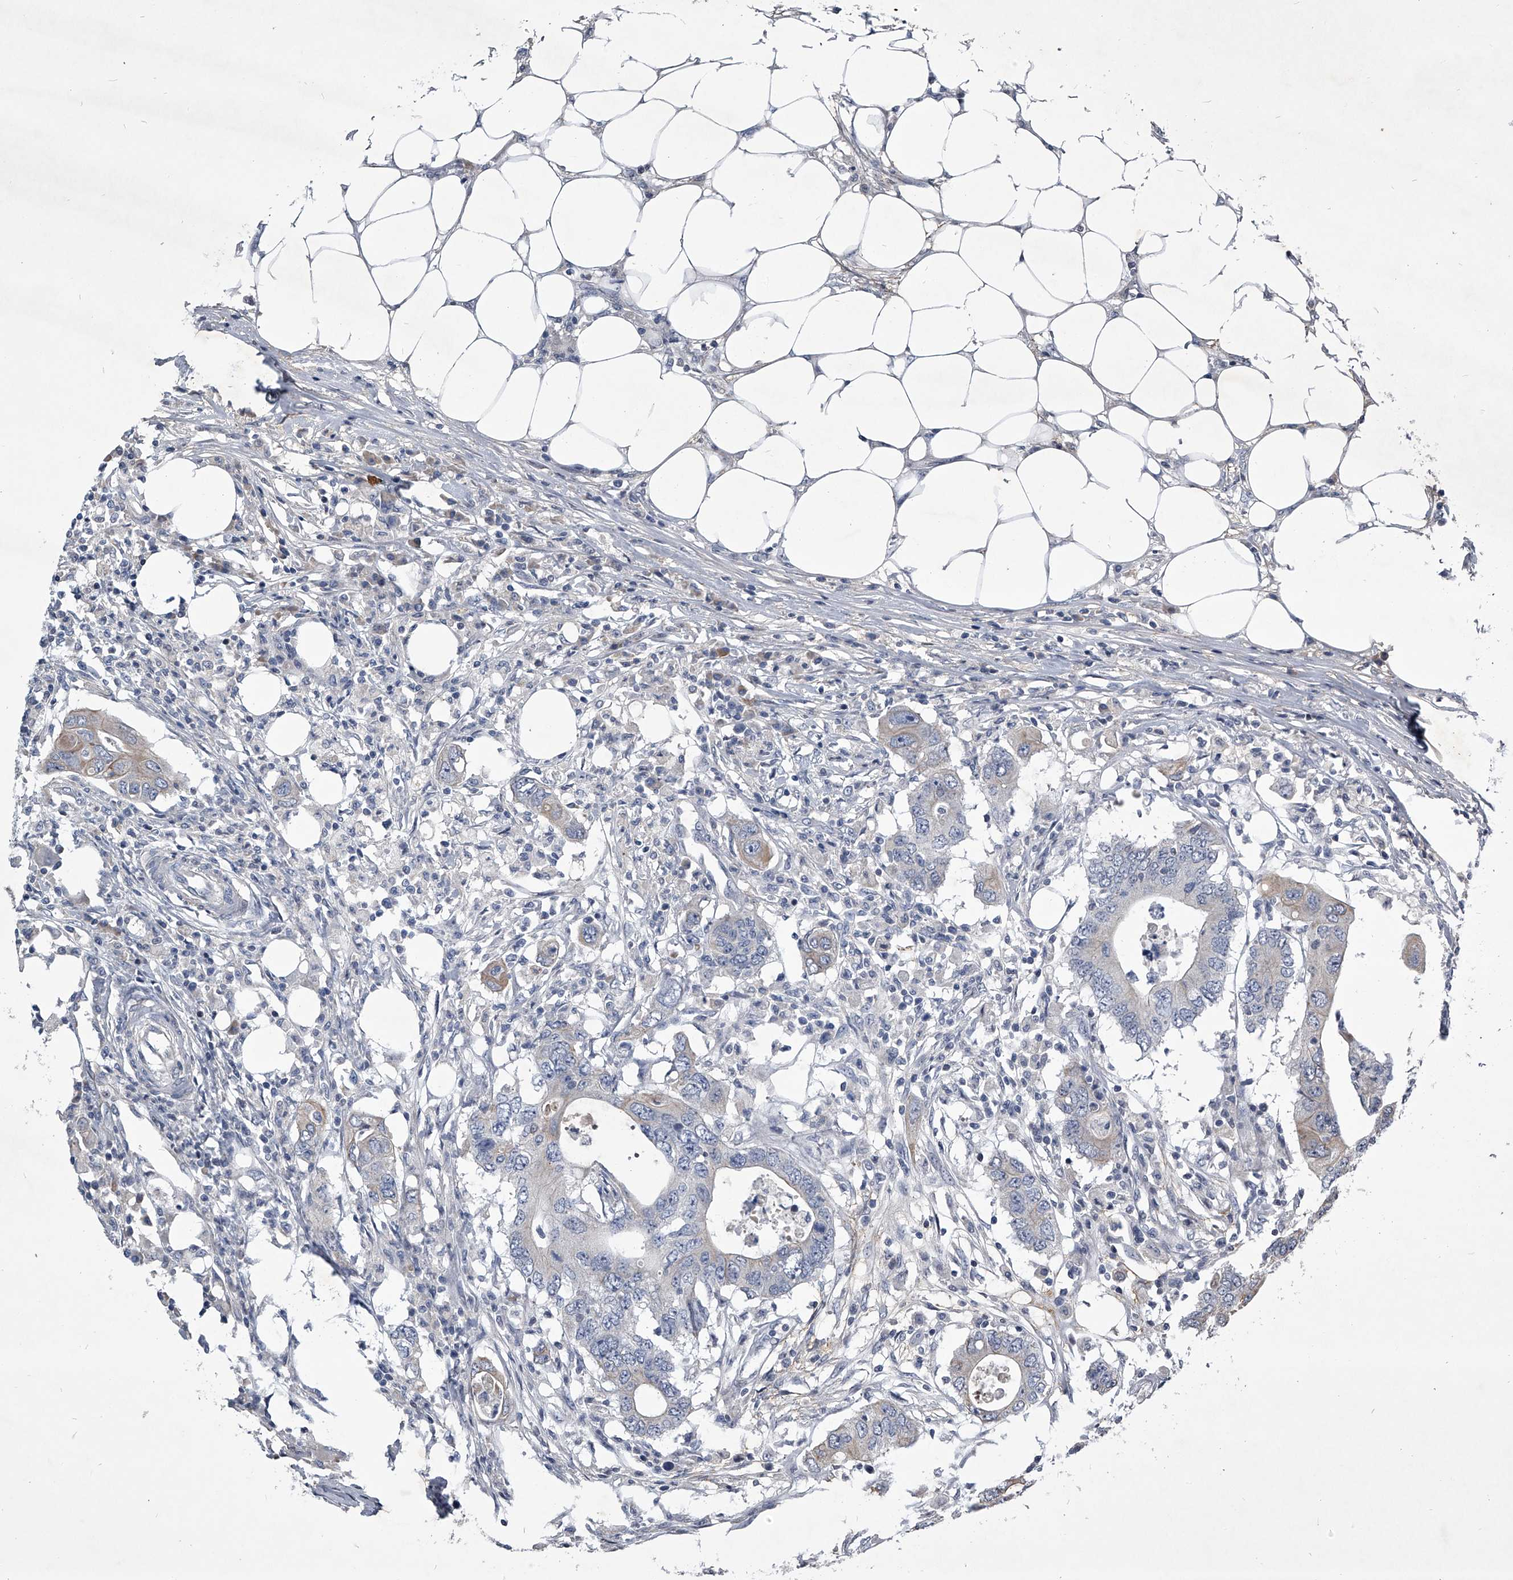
{"staining": {"intensity": "negative", "quantity": "none", "location": "none"}, "tissue": "colorectal cancer", "cell_type": "Tumor cells", "image_type": "cancer", "snomed": [{"axis": "morphology", "description": "Adenocarcinoma, NOS"}, {"axis": "topography", "description": "Colon"}], "caption": "DAB immunohistochemical staining of human adenocarcinoma (colorectal) exhibits no significant expression in tumor cells. The staining is performed using DAB brown chromogen with nuclei counter-stained in using hematoxylin.", "gene": "ZNF76", "patient": {"sex": "male", "age": 71}}